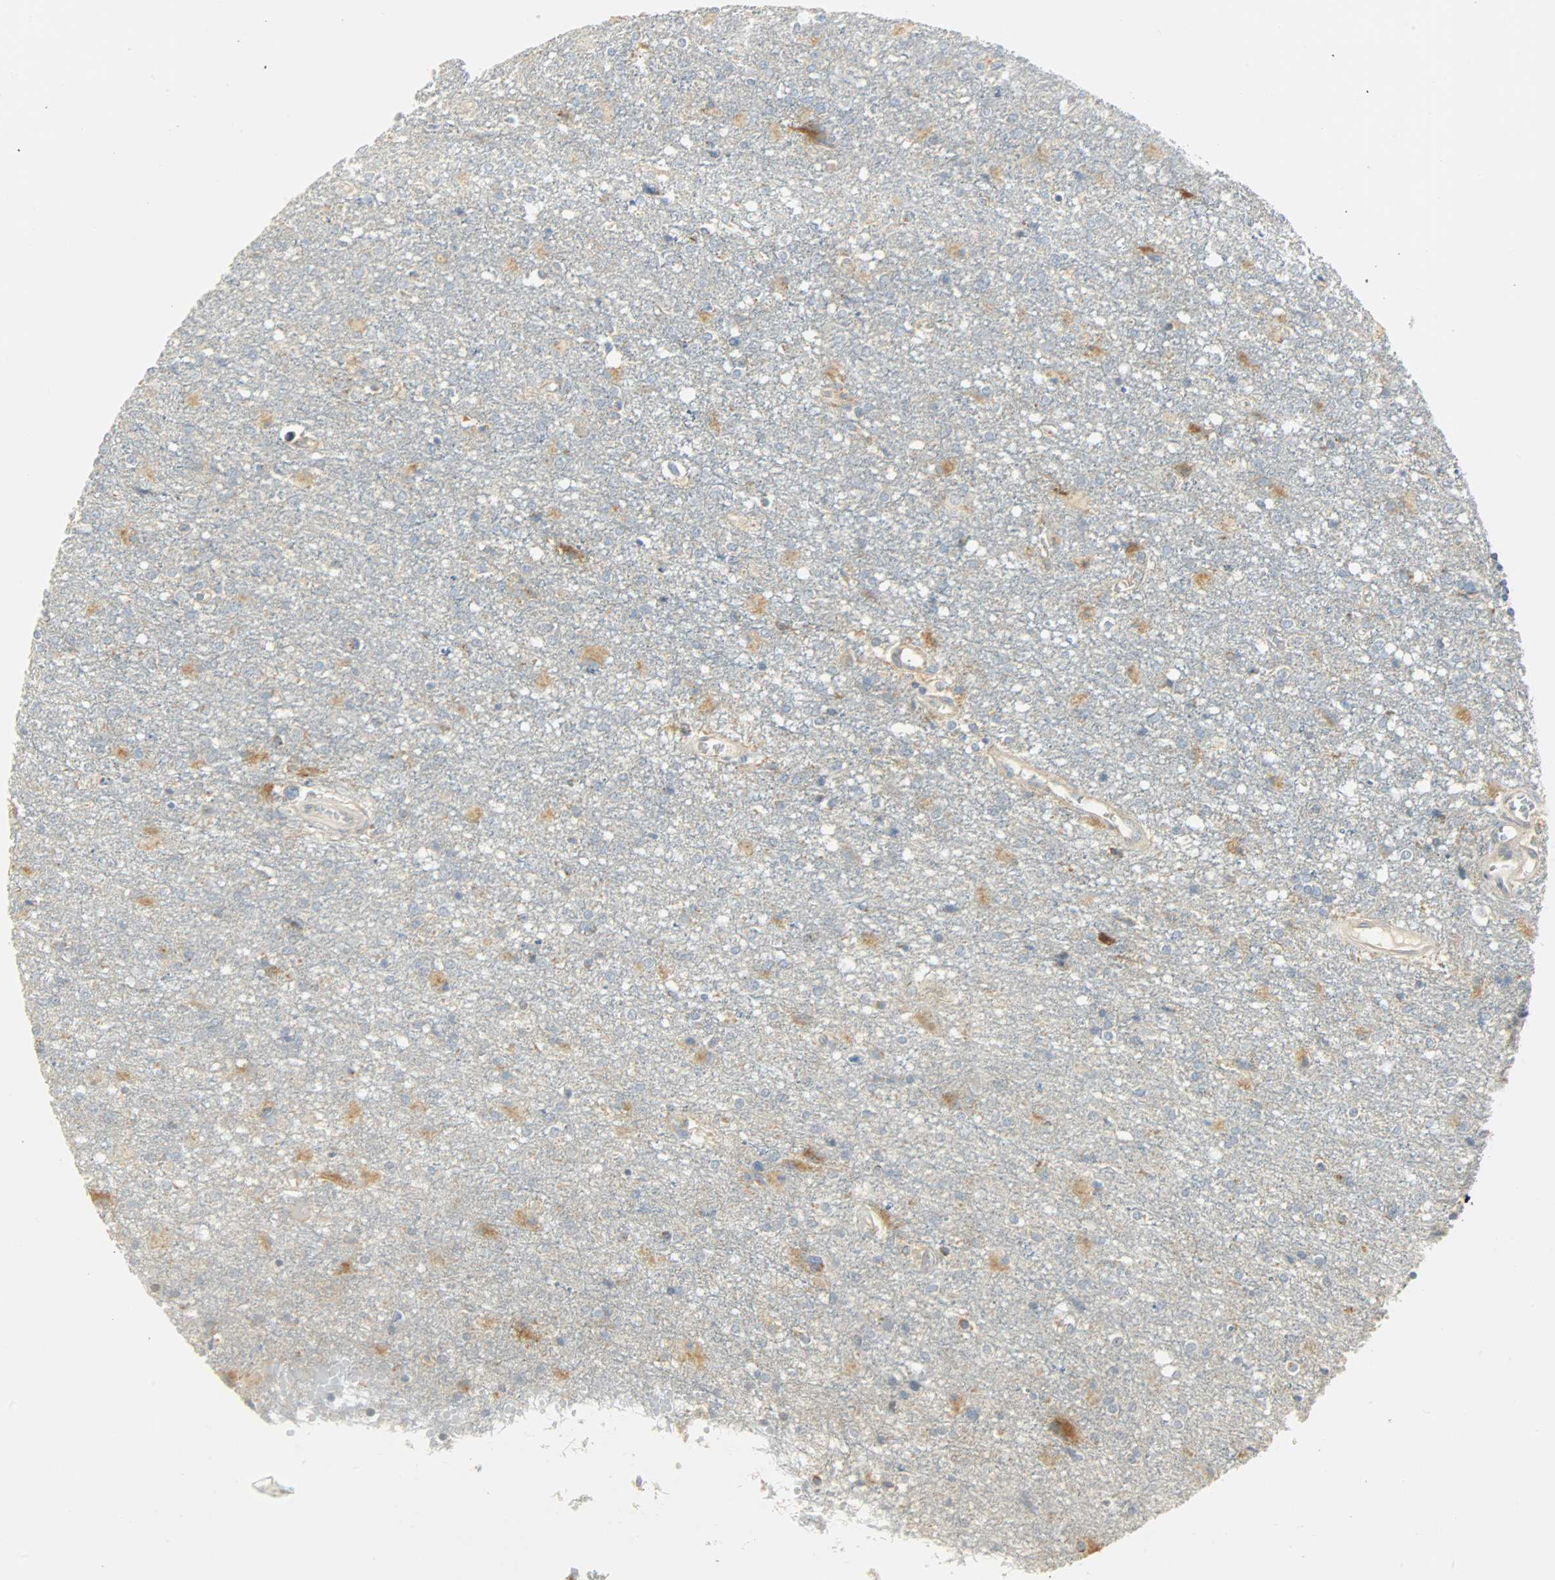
{"staining": {"intensity": "moderate", "quantity": "<25%", "location": "cytoplasmic/membranous"}, "tissue": "glioma", "cell_type": "Tumor cells", "image_type": "cancer", "snomed": [{"axis": "morphology", "description": "Glioma, malignant, High grade"}, {"axis": "topography", "description": "Cerebral cortex"}], "caption": "Glioma stained with a brown dye reveals moderate cytoplasmic/membranous positive staining in approximately <25% of tumor cells.", "gene": "NNT", "patient": {"sex": "male", "age": 76}}